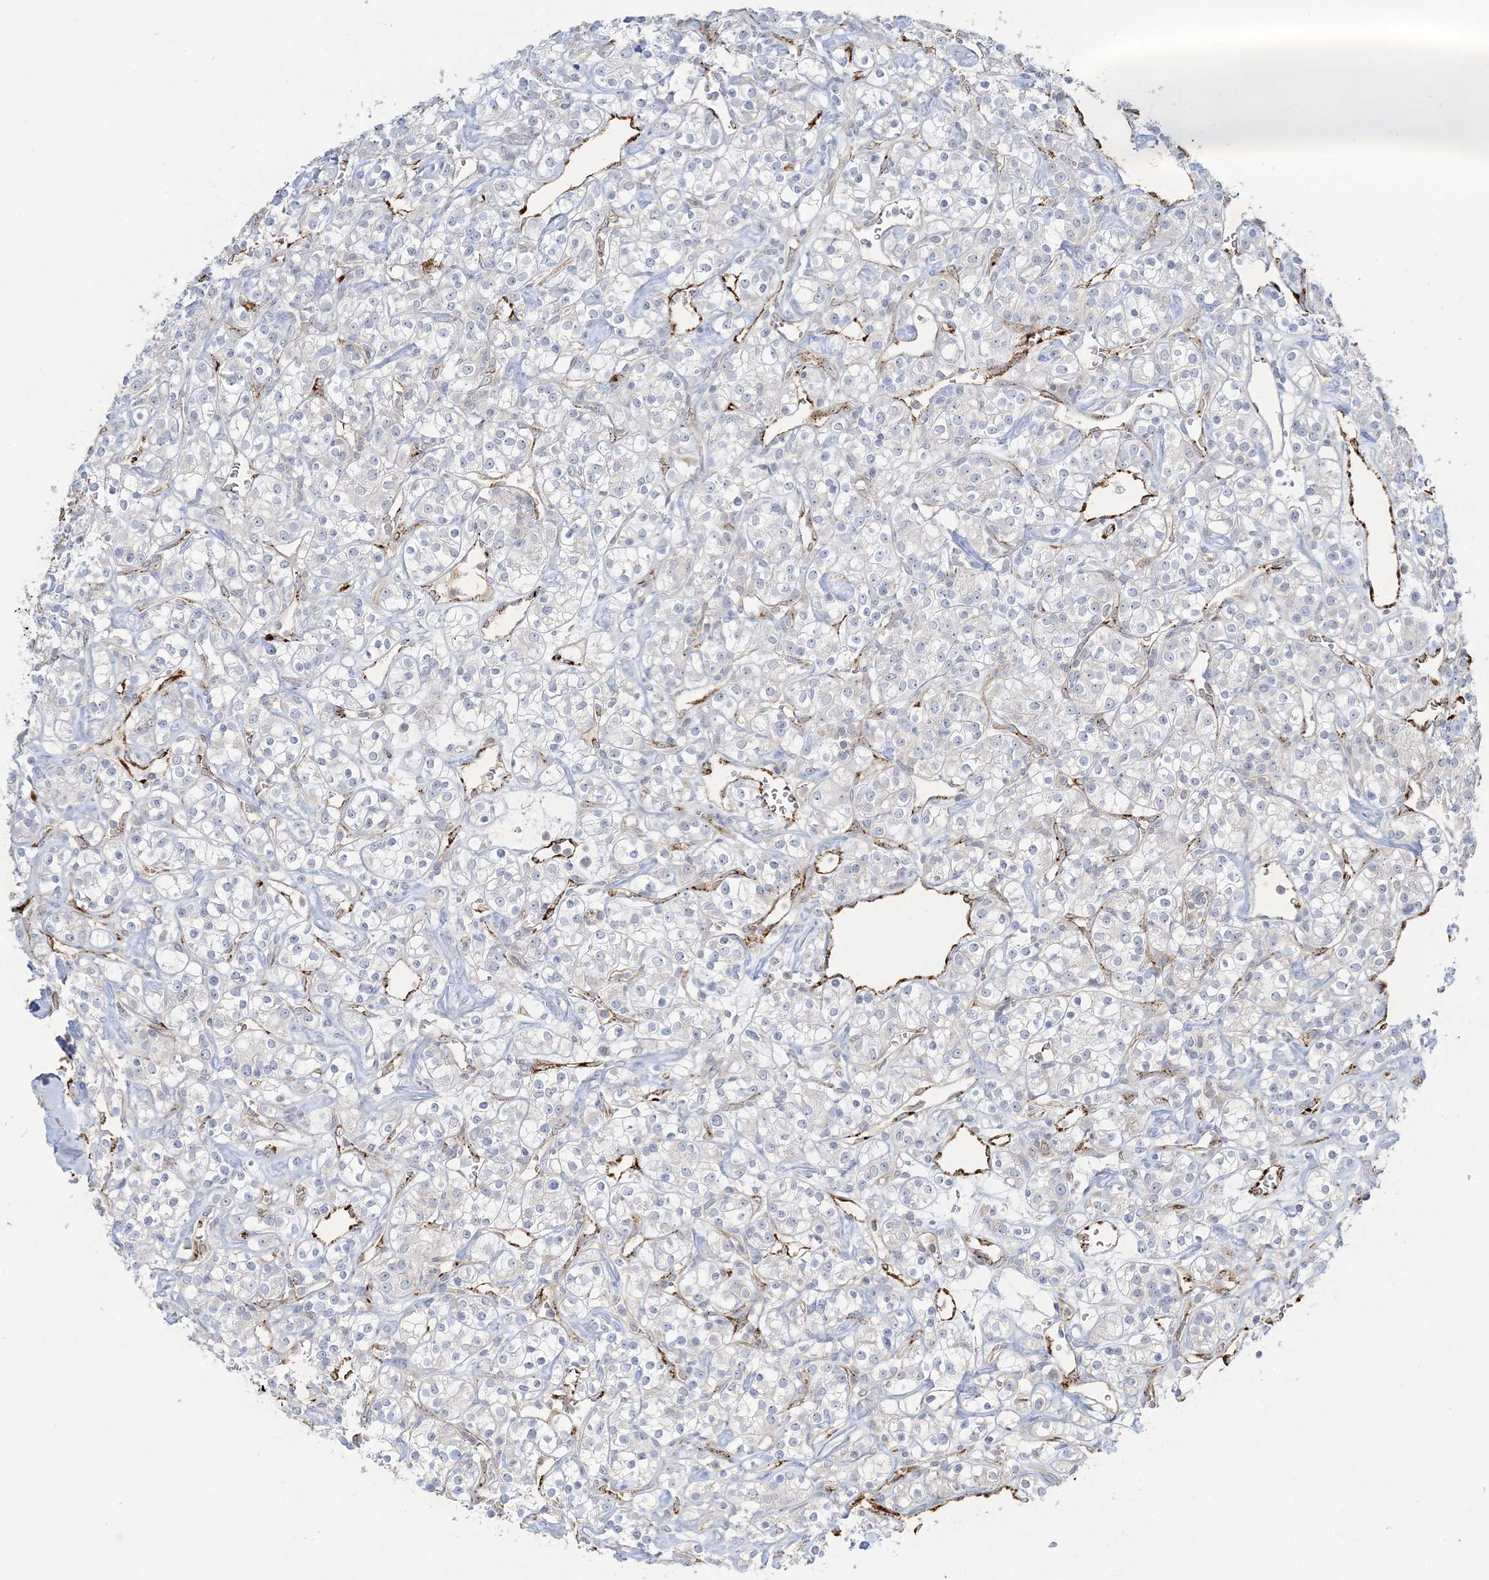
{"staining": {"intensity": "negative", "quantity": "none", "location": "none"}, "tissue": "renal cancer", "cell_type": "Tumor cells", "image_type": "cancer", "snomed": [{"axis": "morphology", "description": "Adenocarcinoma, NOS"}, {"axis": "topography", "description": "Kidney"}], "caption": "Protein analysis of adenocarcinoma (renal) displays no significant positivity in tumor cells.", "gene": "INPP1", "patient": {"sex": "male", "age": 77}}